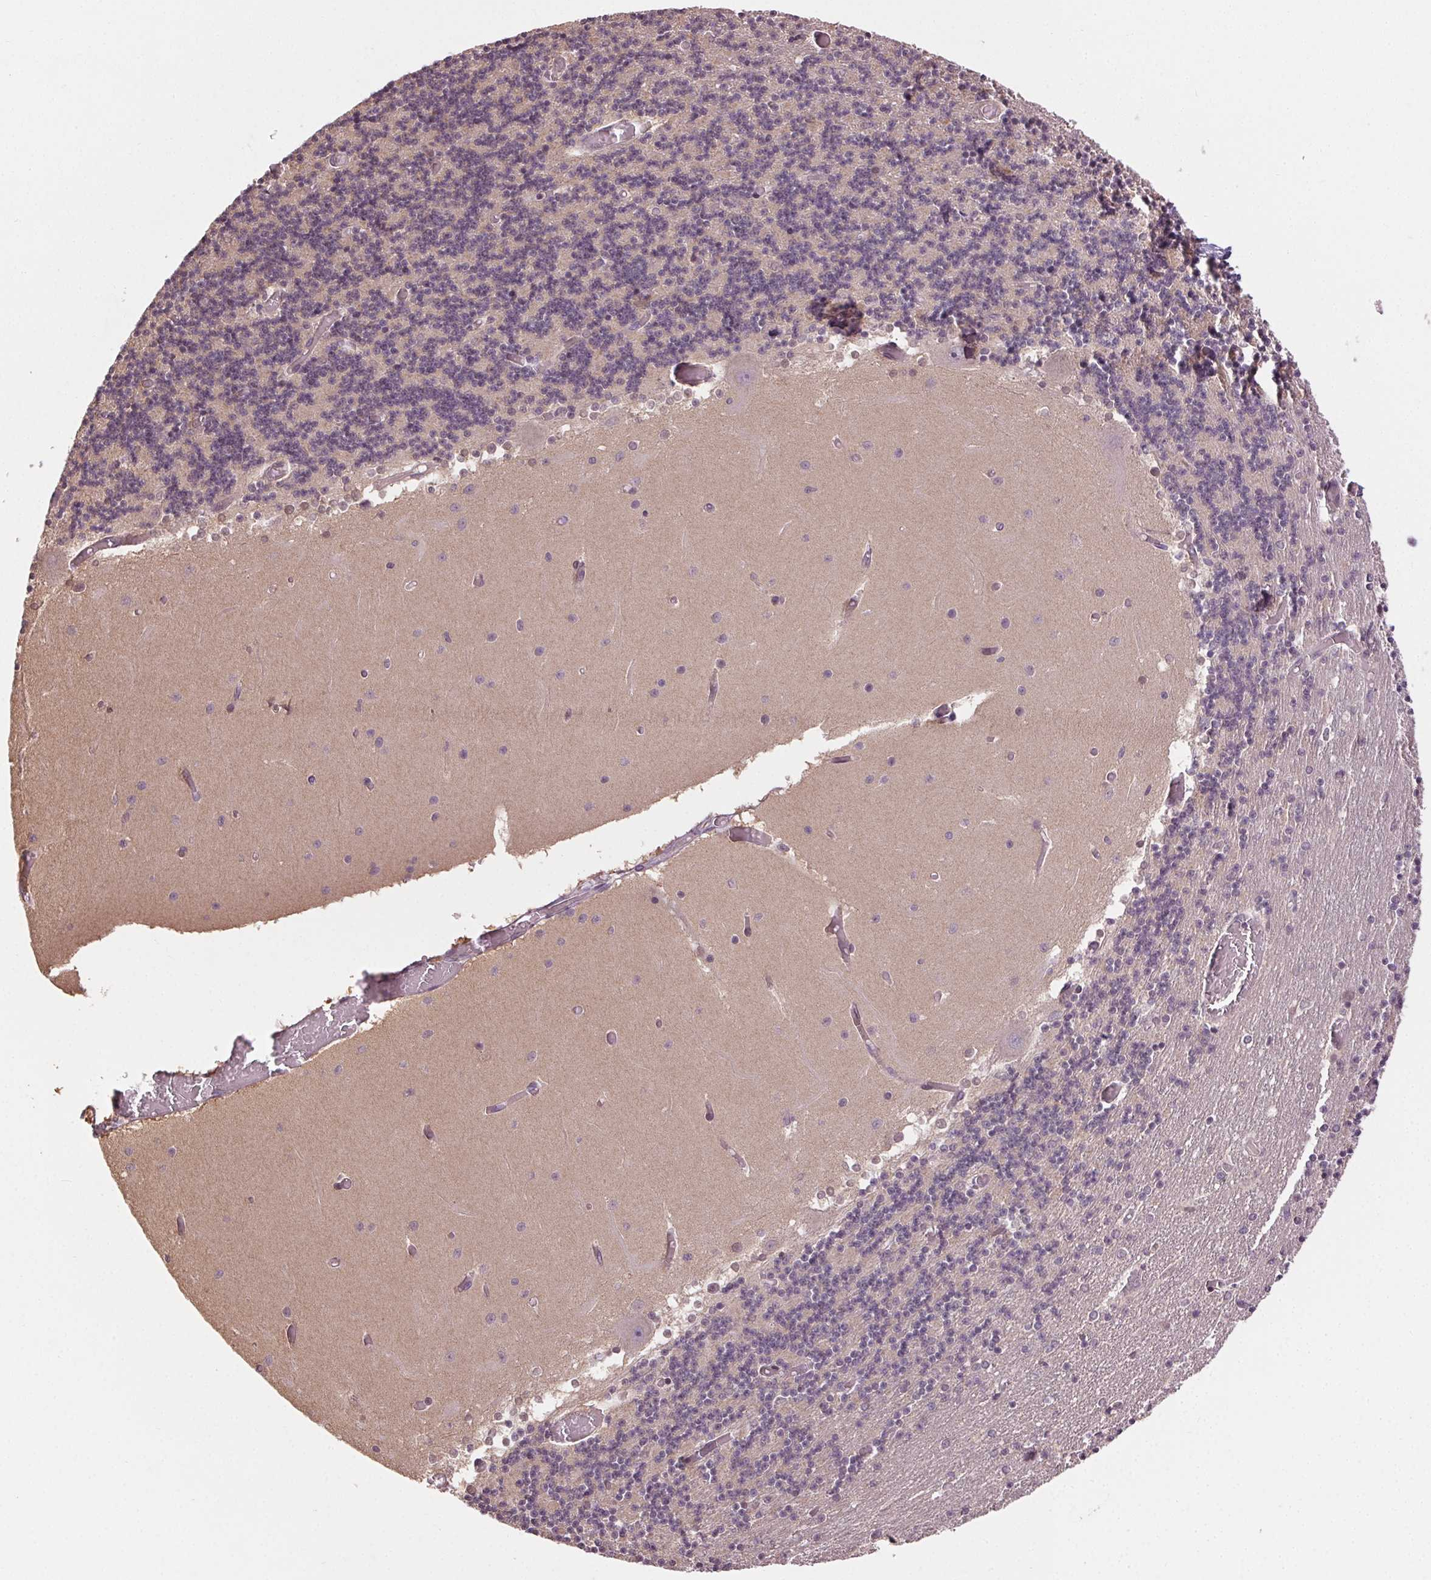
{"staining": {"intensity": "negative", "quantity": "none", "location": "none"}, "tissue": "cerebellum", "cell_type": "Cells in granular layer", "image_type": "normal", "snomed": [{"axis": "morphology", "description": "Normal tissue, NOS"}, {"axis": "topography", "description": "Cerebellum"}], "caption": "Protein analysis of benign cerebellum shows no significant staining in cells in granular layer. (DAB IHC visualized using brightfield microscopy, high magnification).", "gene": "ATP1B3", "patient": {"sex": "female", "age": 28}}